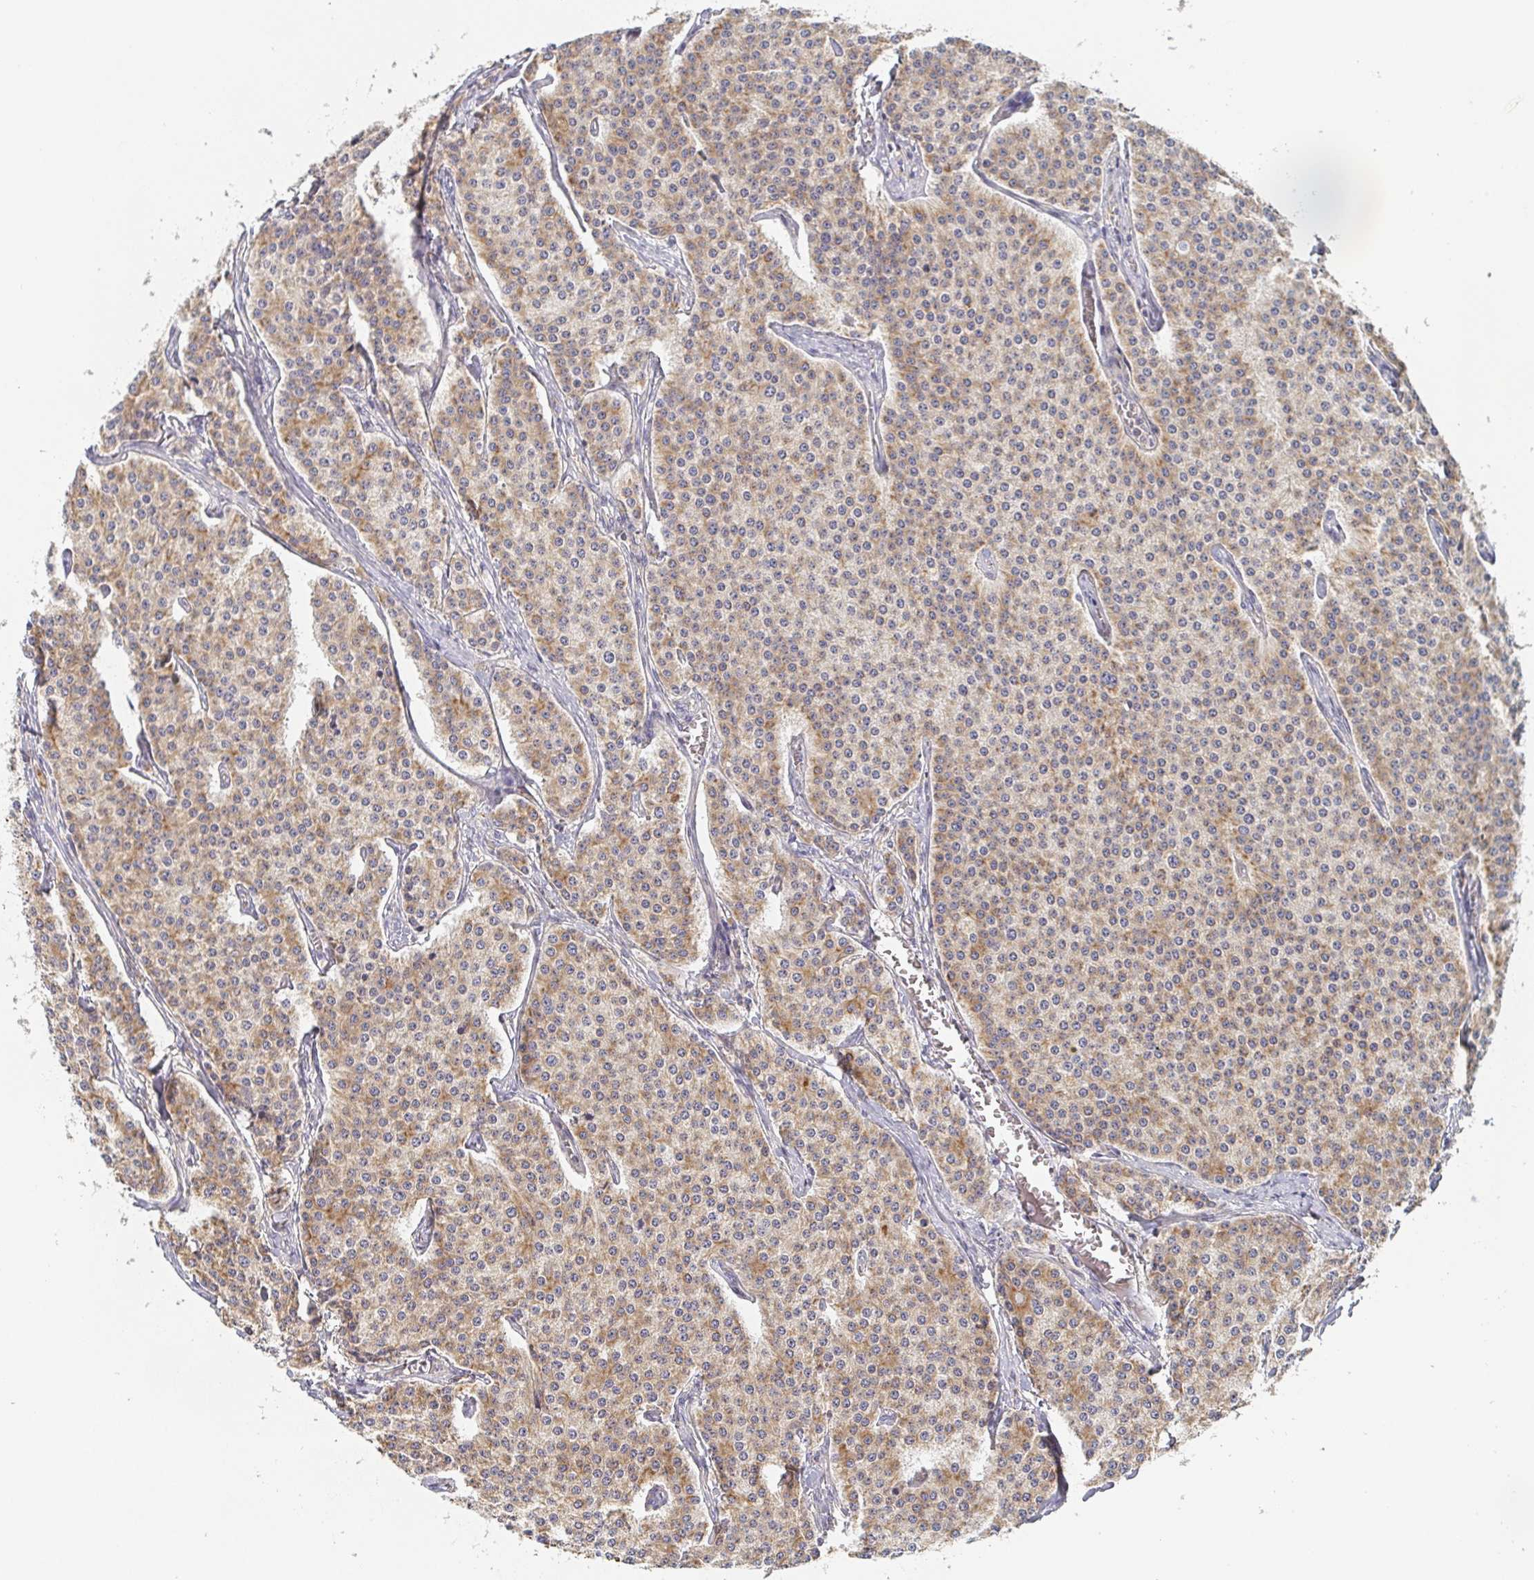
{"staining": {"intensity": "weak", "quantity": ">75%", "location": "cytoplasmic/membranous"}, "tissue": "carcinoid", "cell_type": "Tumor cells", "image_type": "cancer", "snomed": [{"axis": "morphology", "description": "Carcinoid, malignant, NOS"}, {"axis": "topography", "description": "Small intestine"}], "caption": "Immunohistochemistry (IHC) micrograph of carcinoid stained for a protein (brown), which exhibits low levels of weak cytoplasmic/membranous positivity in about >75% of tumor cells.", "gene": "TUFT1", "patient": {"sex": "female", "age": 64}}